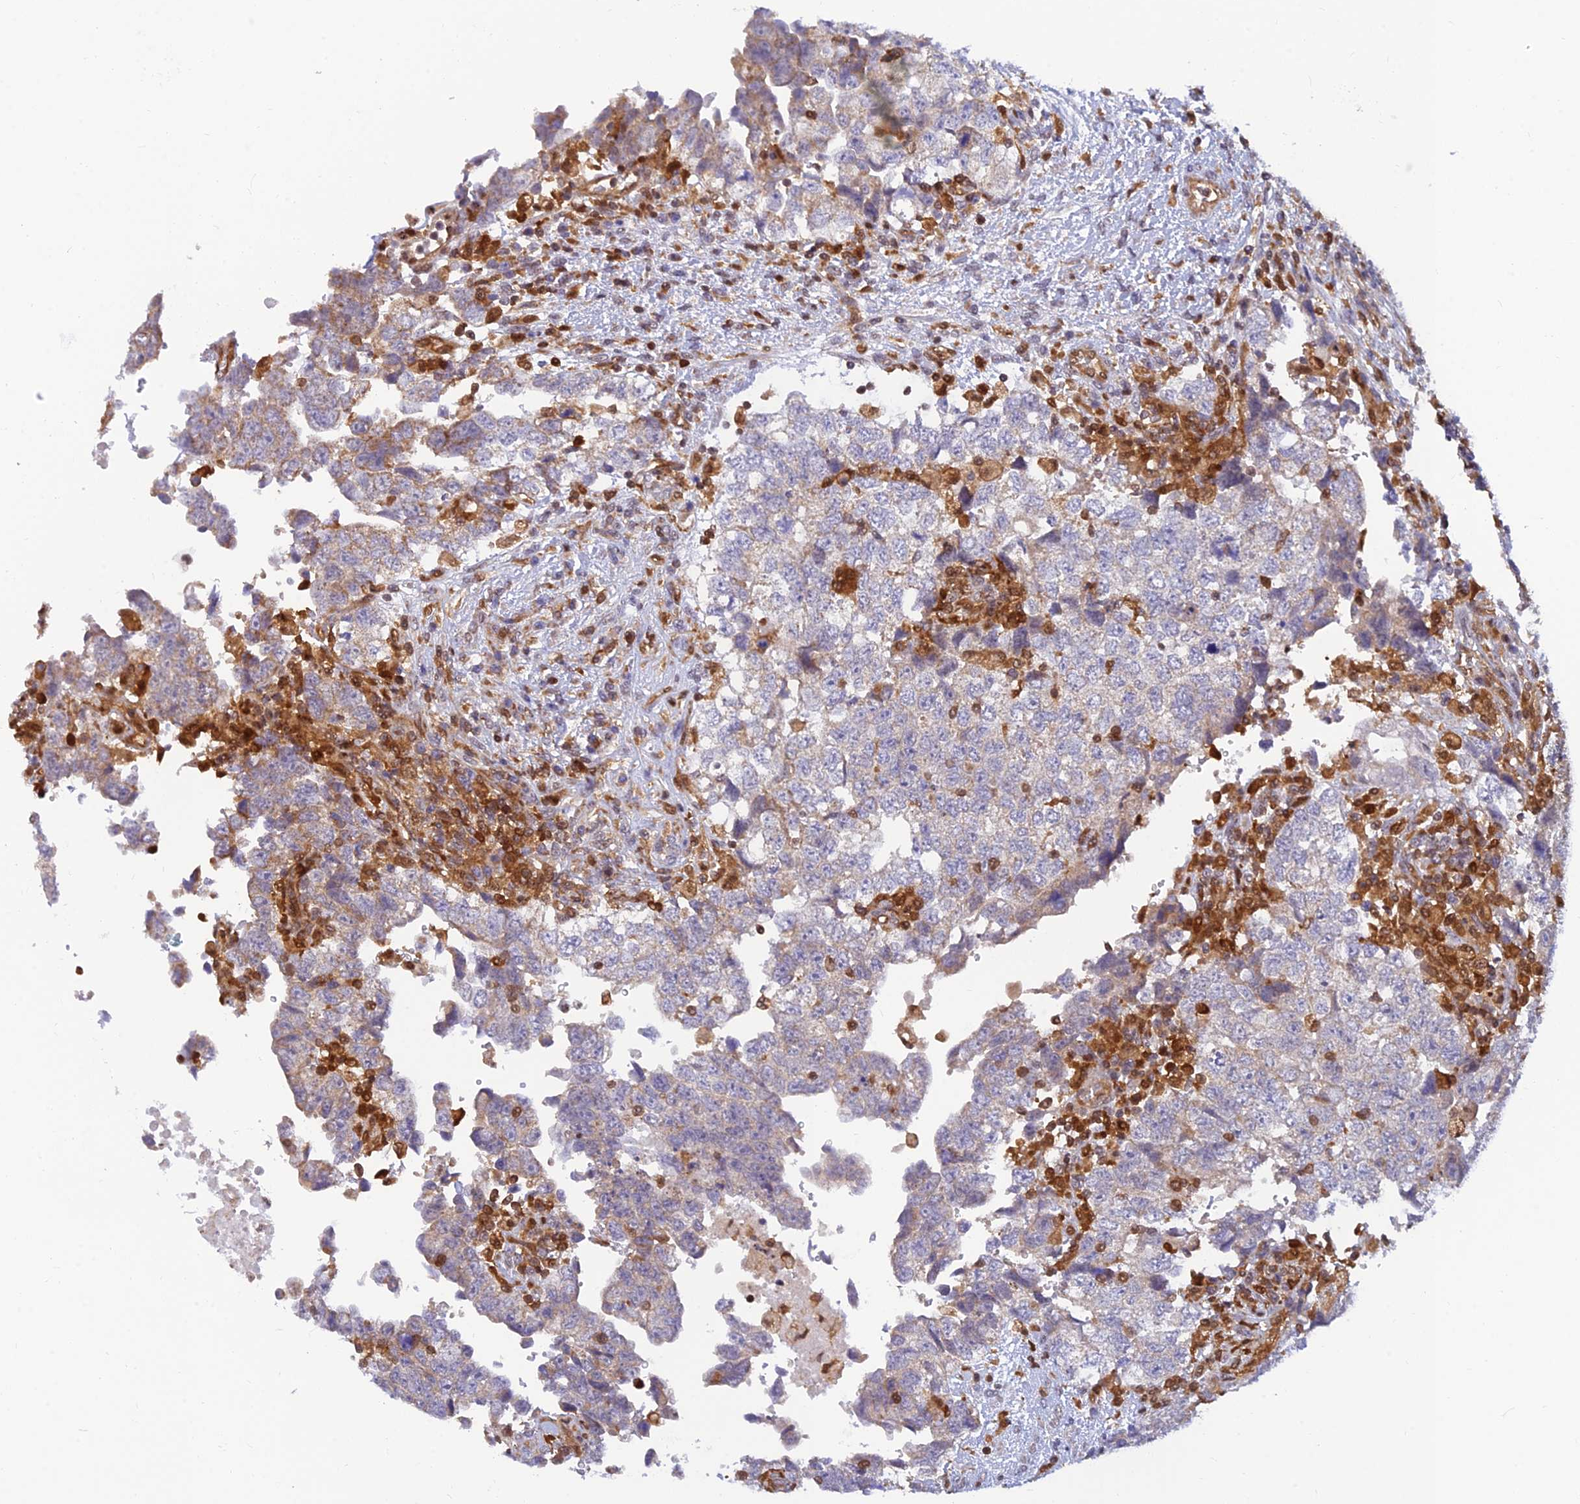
{"staining": {"intensity": "negative", "quantity": "none", "location": "none"}, "tissue": "testis cancer", "cell_type": "Tumor cells", "image_type": "cancer", "snomed": [{"axis": "morphology", "description": "Carcinoma, Embryonal, NOS"}, {"axis": "topography", "description": "Testis"}], "caption": "A micrograph of human testis cancer (embryonal carcinoma) is negative for staining in tumor cells.", "gene": "LYSMD2", "patient": {"sex": "male", "age": 37}}